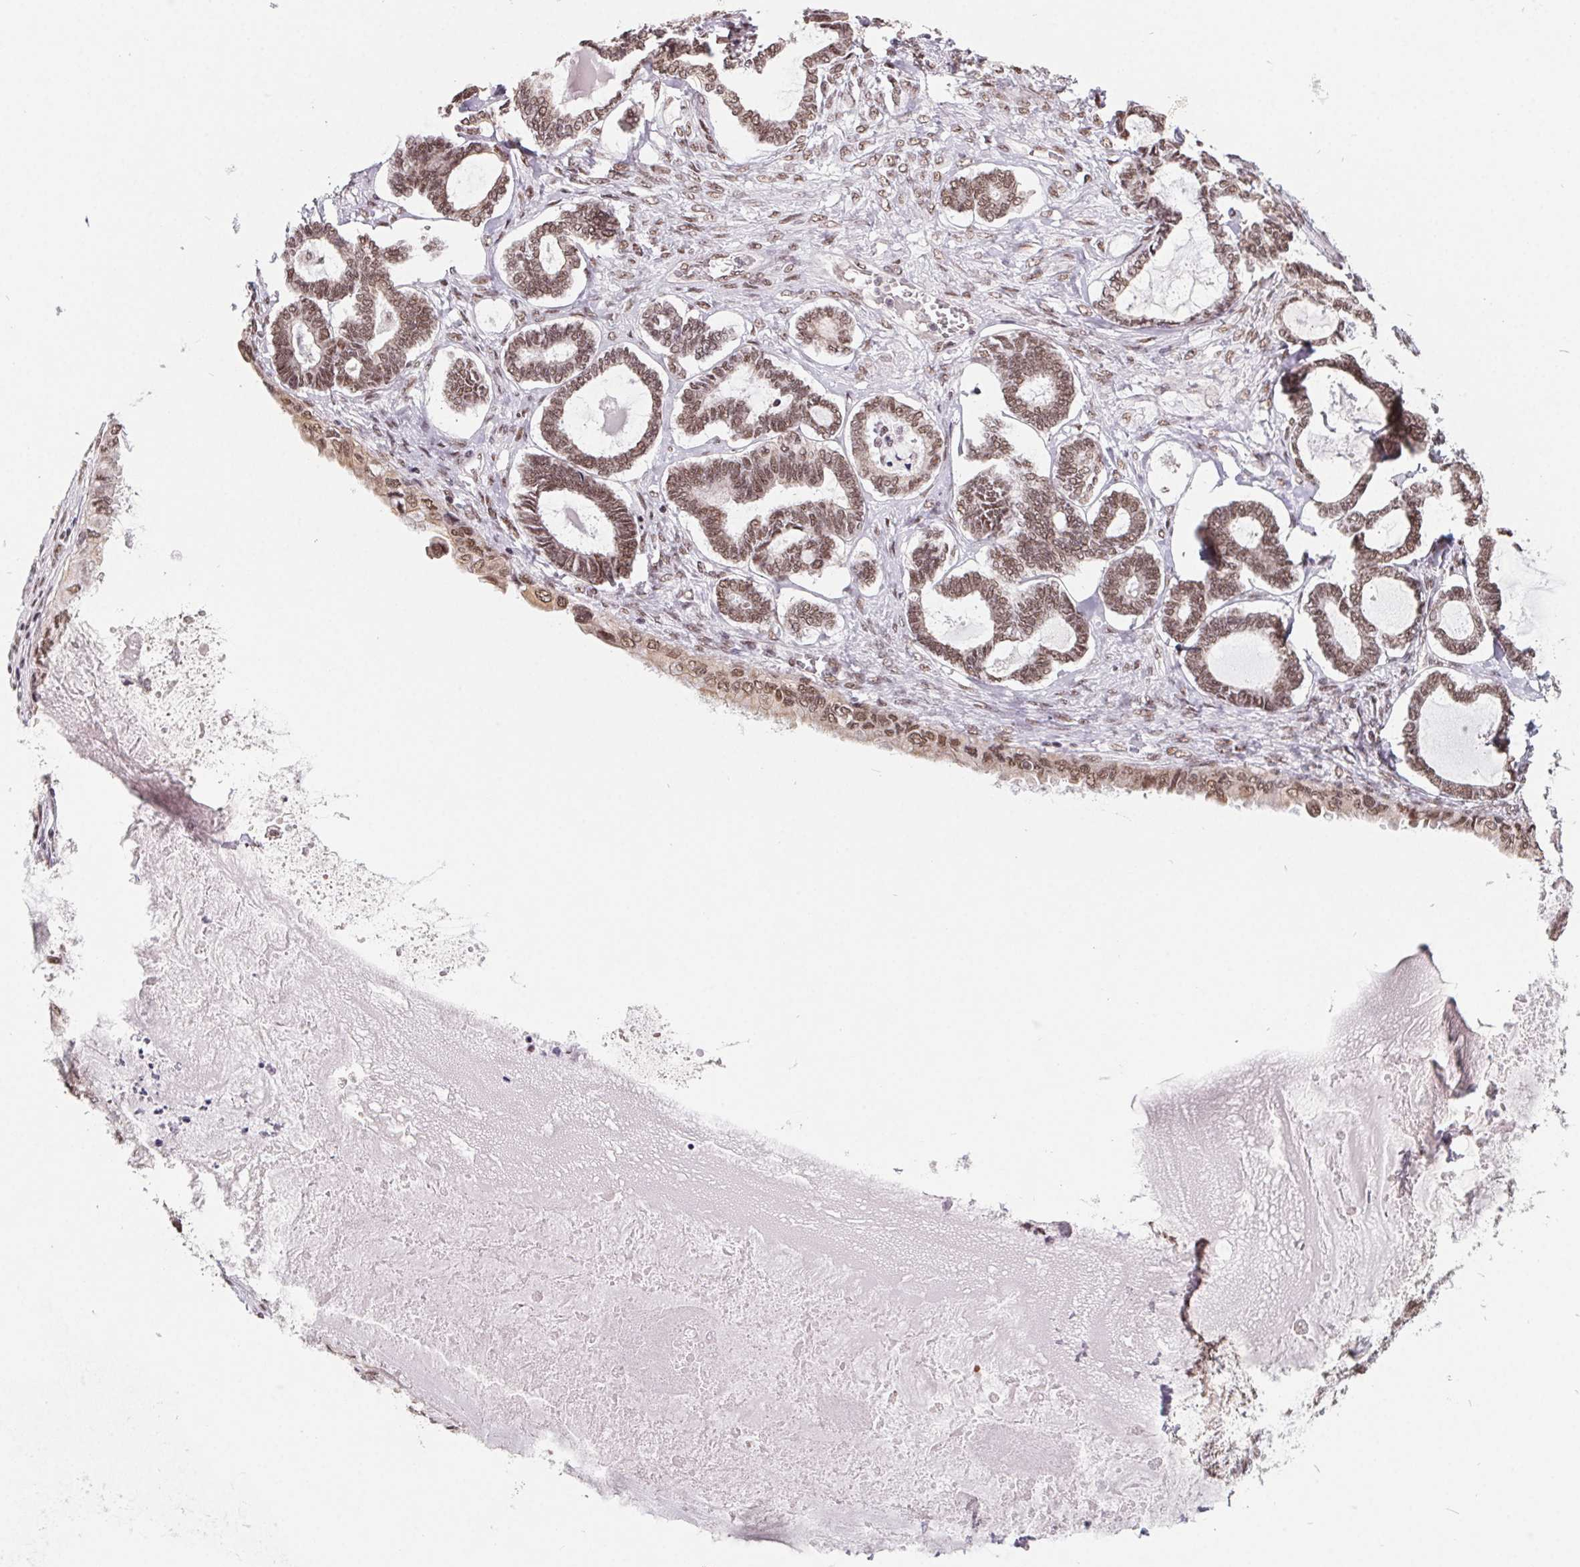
{"staining": {"intensity": "moderate", "quantity": ">75%", "location": "nuclear"}, "tissue": "ovarian cancer", "cell_type": "Tumor cells", "image_type": "cancer", "snomed": [{"axis": "morphology", "description": "Carcinoma, endometroid"}, {"axis": "topography", "description": "Ovary"}], "caption": "Protein expression analysis of human ovarian cancer (endometroid carcinoma) reveals moderate nuclear expression in about >75% of tumor cells.", "gene": "TCERG1", "patient": {"sex": "female", "age": 70}}